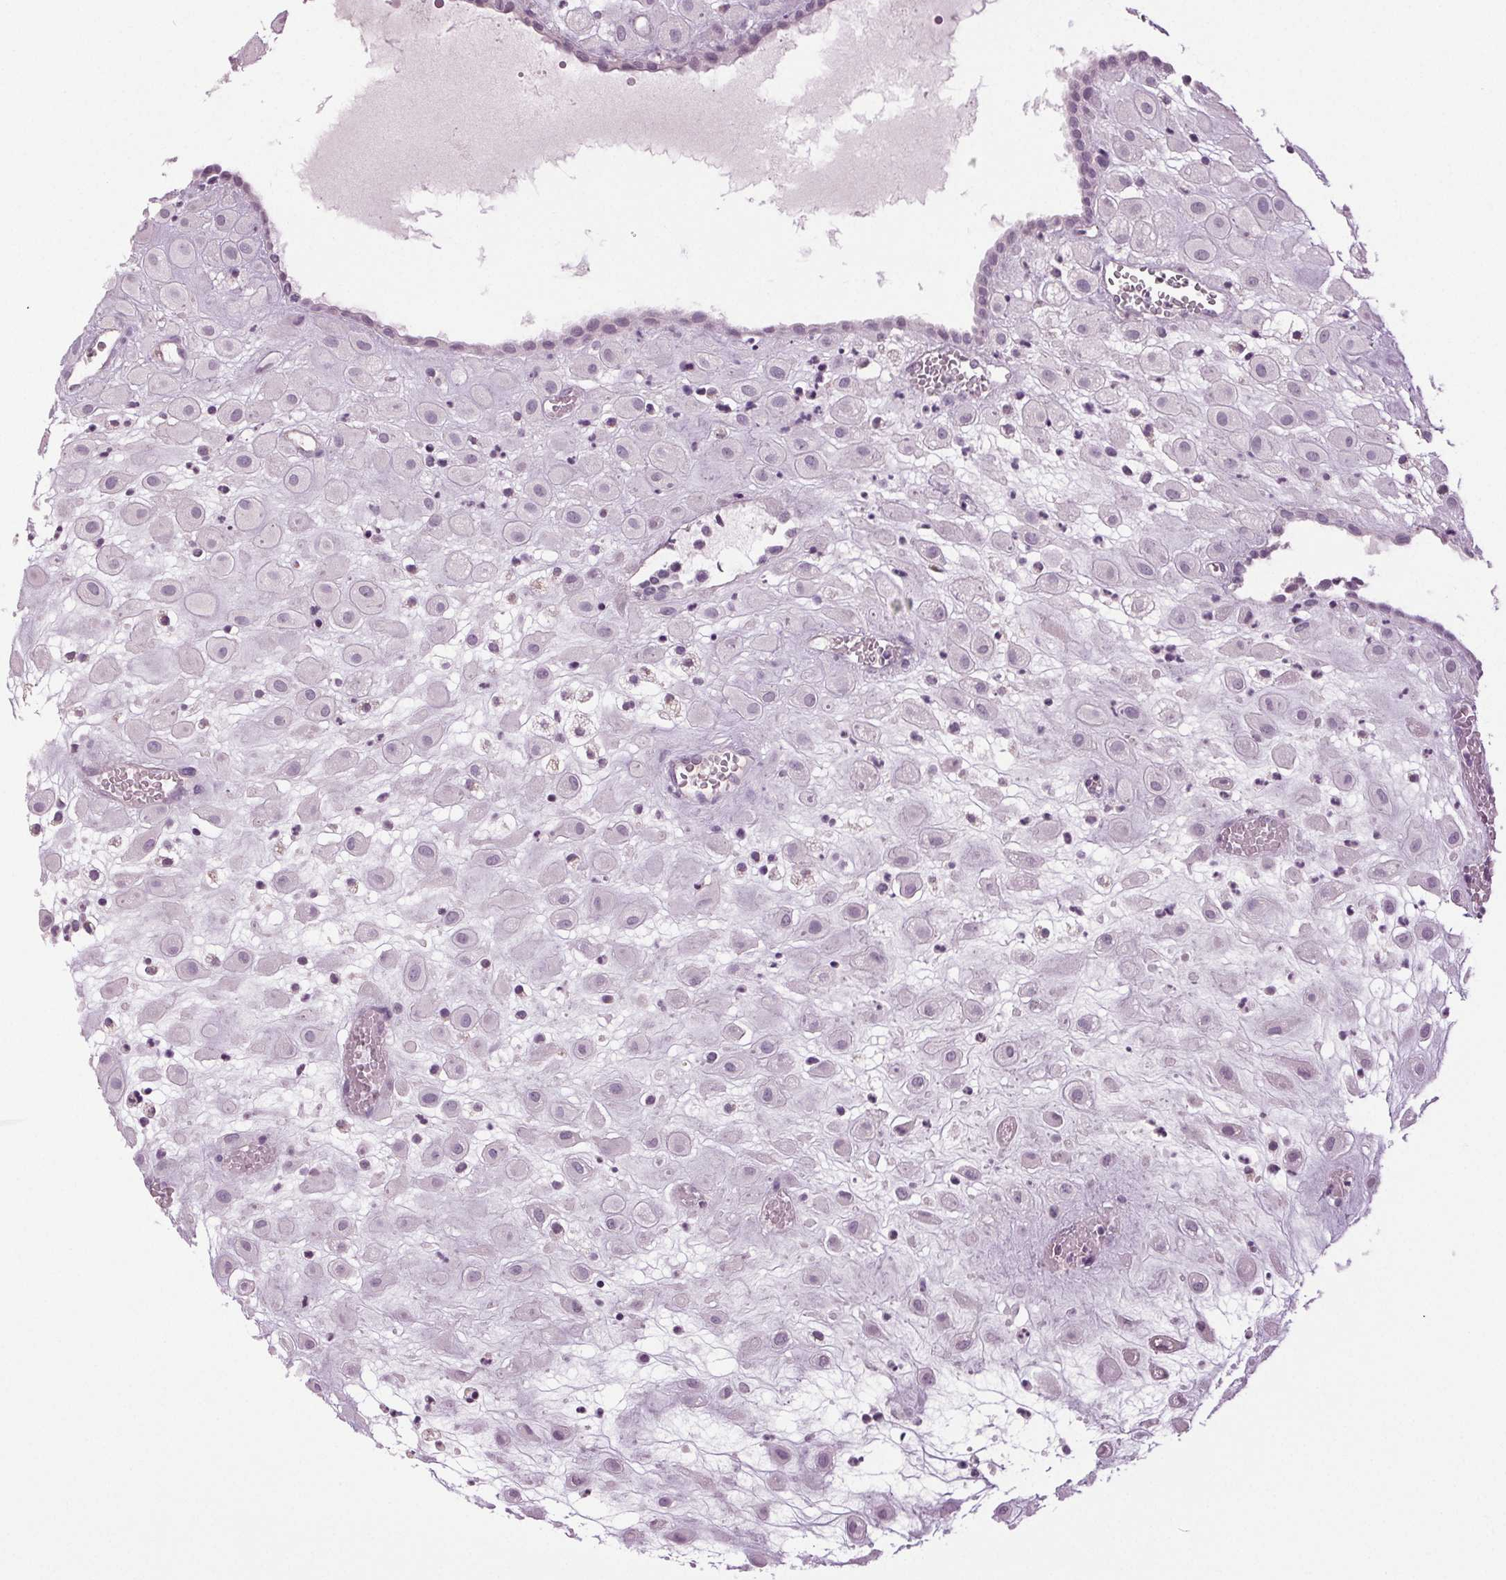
{"staining": {"intensity": "negative", "quantity": "none", "location": "none"}, "tissue": "placenta", "cell_type": "Decidual cells", "image_type": "normal", "snomed": [{"axis": "morphology", "description": "Normal tissue, NOS"}, {"axis": "topography", "description": "Placenta"}], "caption": "IHC image of normal placenta stained for a protein (brown), which demonstrates no staining in decidual cells.", "gene": "DNAH12", "patient": {"sex": "female", "age": 24}}